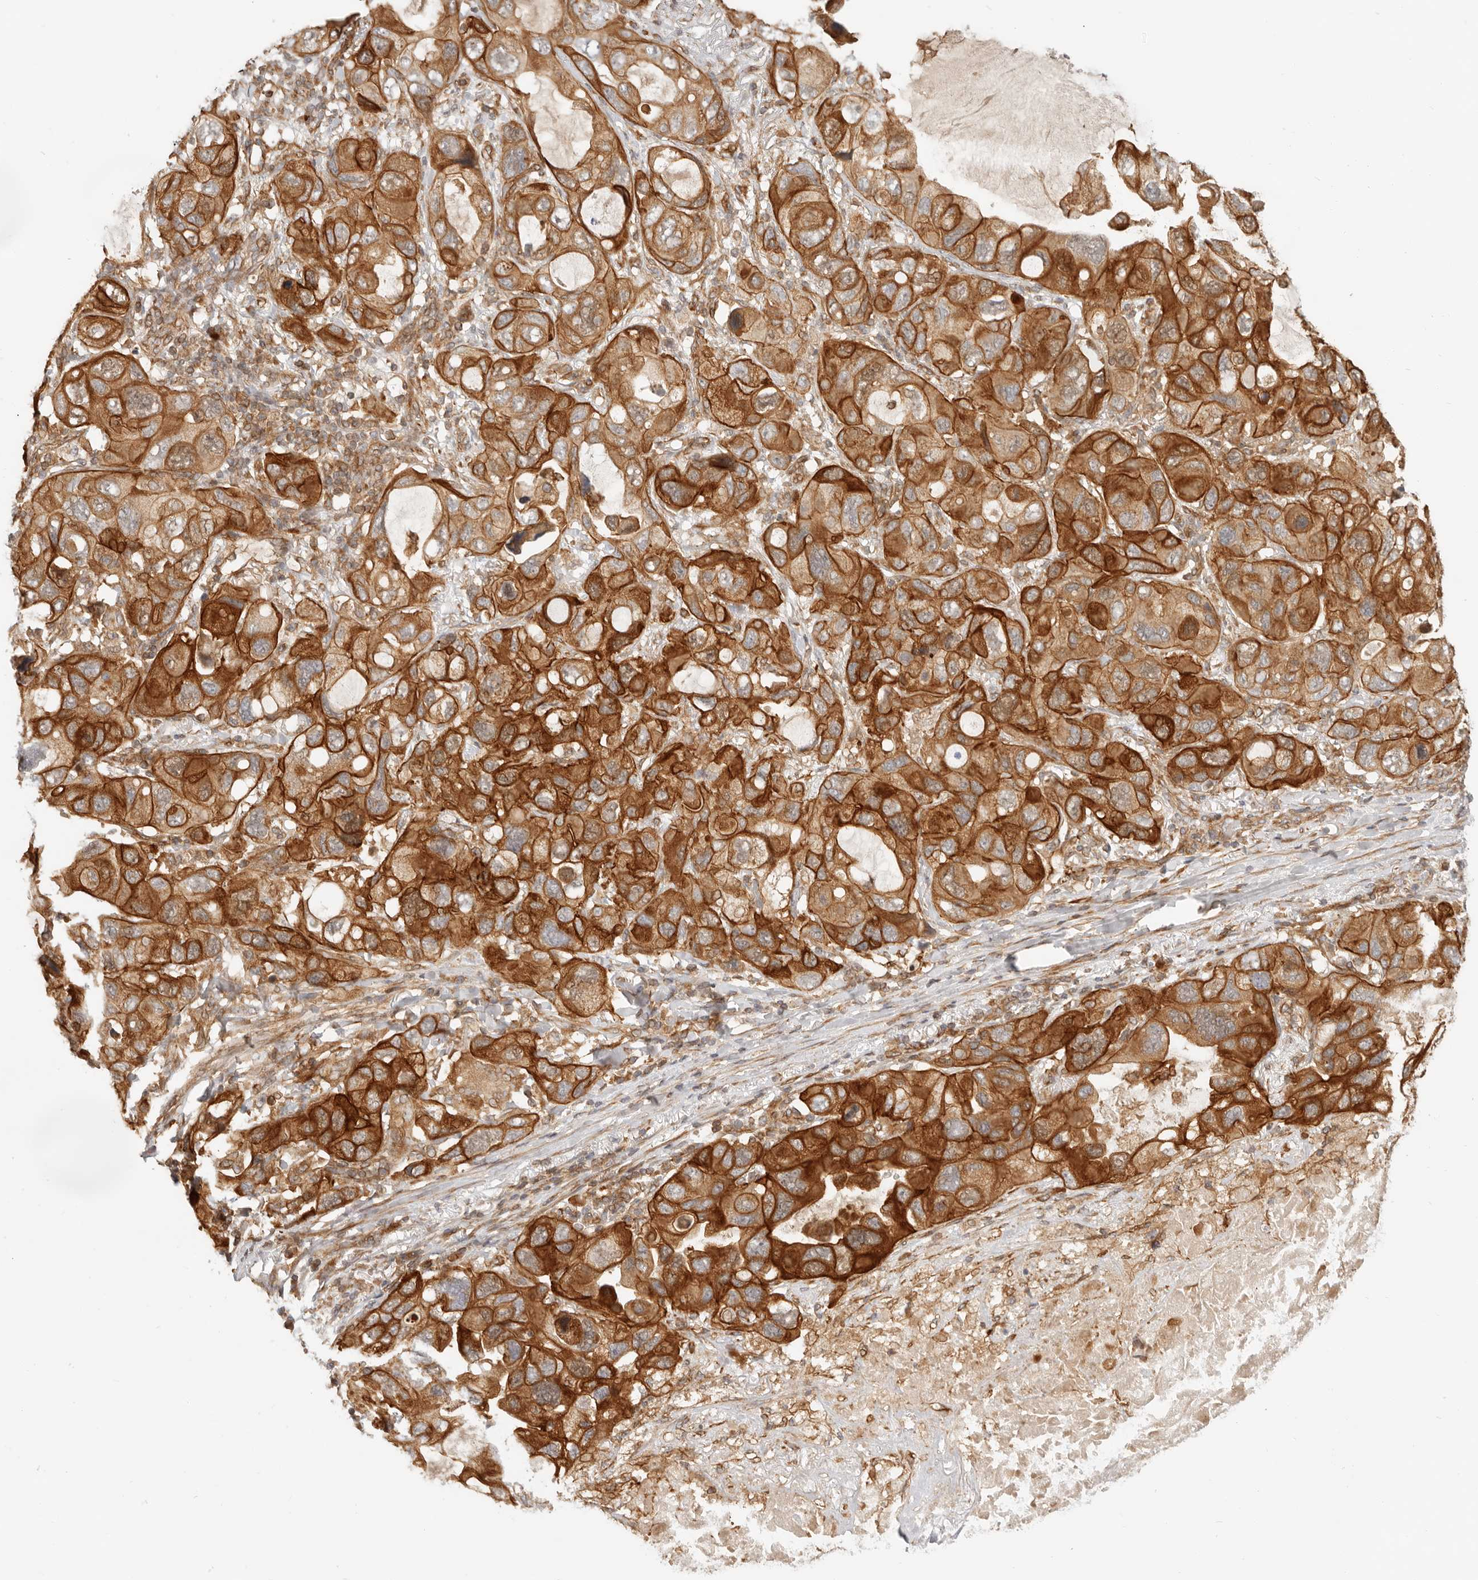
{"staining": {"intensity": "strong", "quantity": ">75%", "location": "cytoplasmic/membranous"}, "tissue": "lung cancer", "cell_type": "Tumor cells", "image_type": "cancer", "snomed": [{"axis": "morphology", "description": "Squamous cell carcinoma, NOS"}, {"axis": "topography", "description": "Lung"}], "caption": "Lung cancer was stained to show a protein in brown. There is high levels of strong cytoplasmic/membranous positivity in approximately >75% of tumor cells. (Brightfield microscopy of DAB IHC at high magnification).", "gene": "UFSP1", "patient": {"sex": "female", "age": 73}}